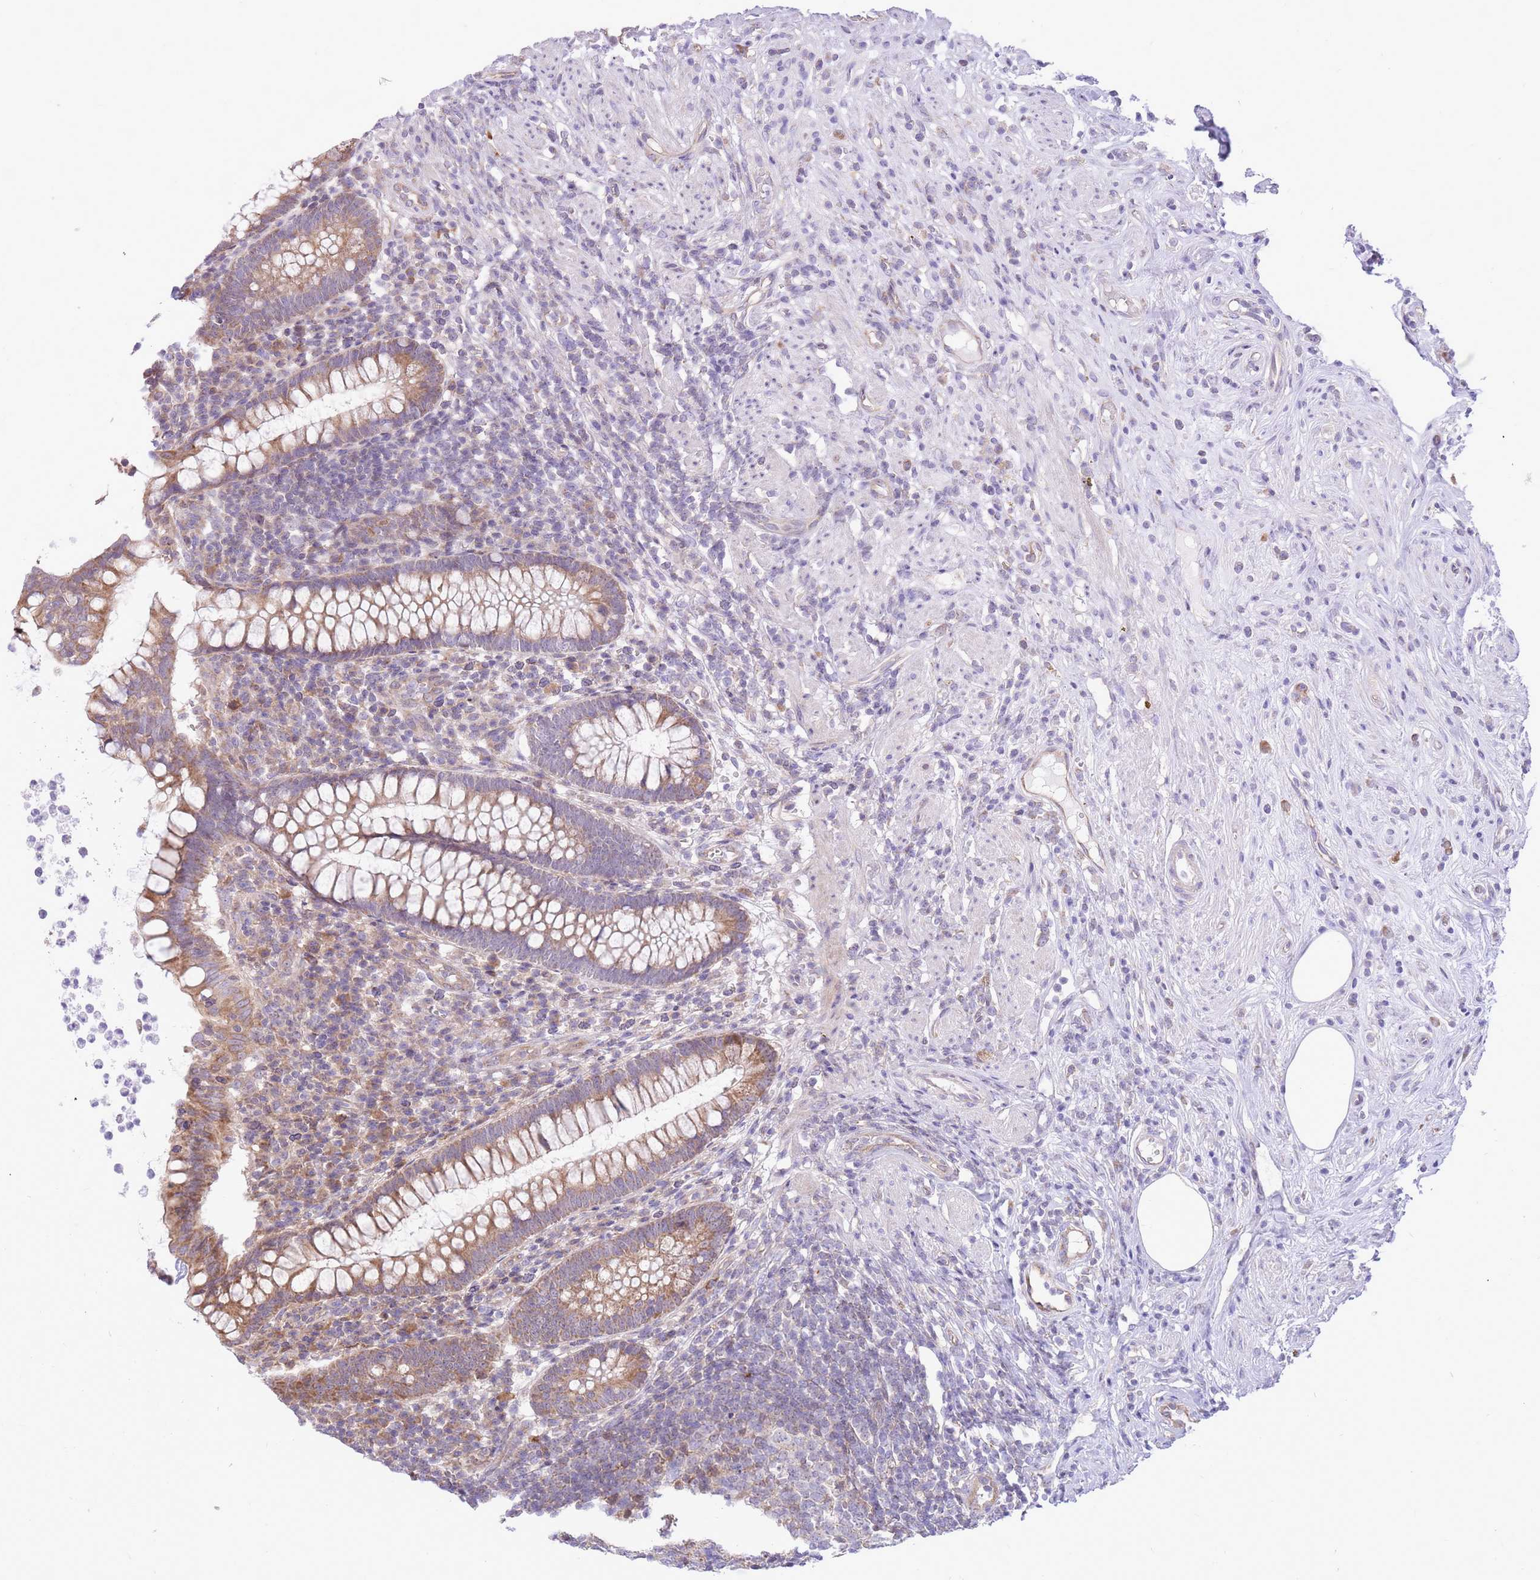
{"staining": {"intensity": "moderate", "quantity": ">75%", "location": "cytoplasmic/membranous"}, "tissue": "appendix", "cell_type": "Glandular cells", "image_type": "normal", "snomed": [{"axis": "morphology", "description": "Normal tissue, NOS"}, {"axis": "topography", "description": "Appendix"}], "caption": "An immunohistochemistry image of normal tissue is shown. Protein staining in brown labels moderate cytoplasmic/membranous positivity in appendix within glandular cells. (DAB (3,3'-diaminobenzidine) = brown stain, brightfield microscopy at high magnification).", "gene": "TOPAZ1", "patient": {"sex": "female", "age": 56}}